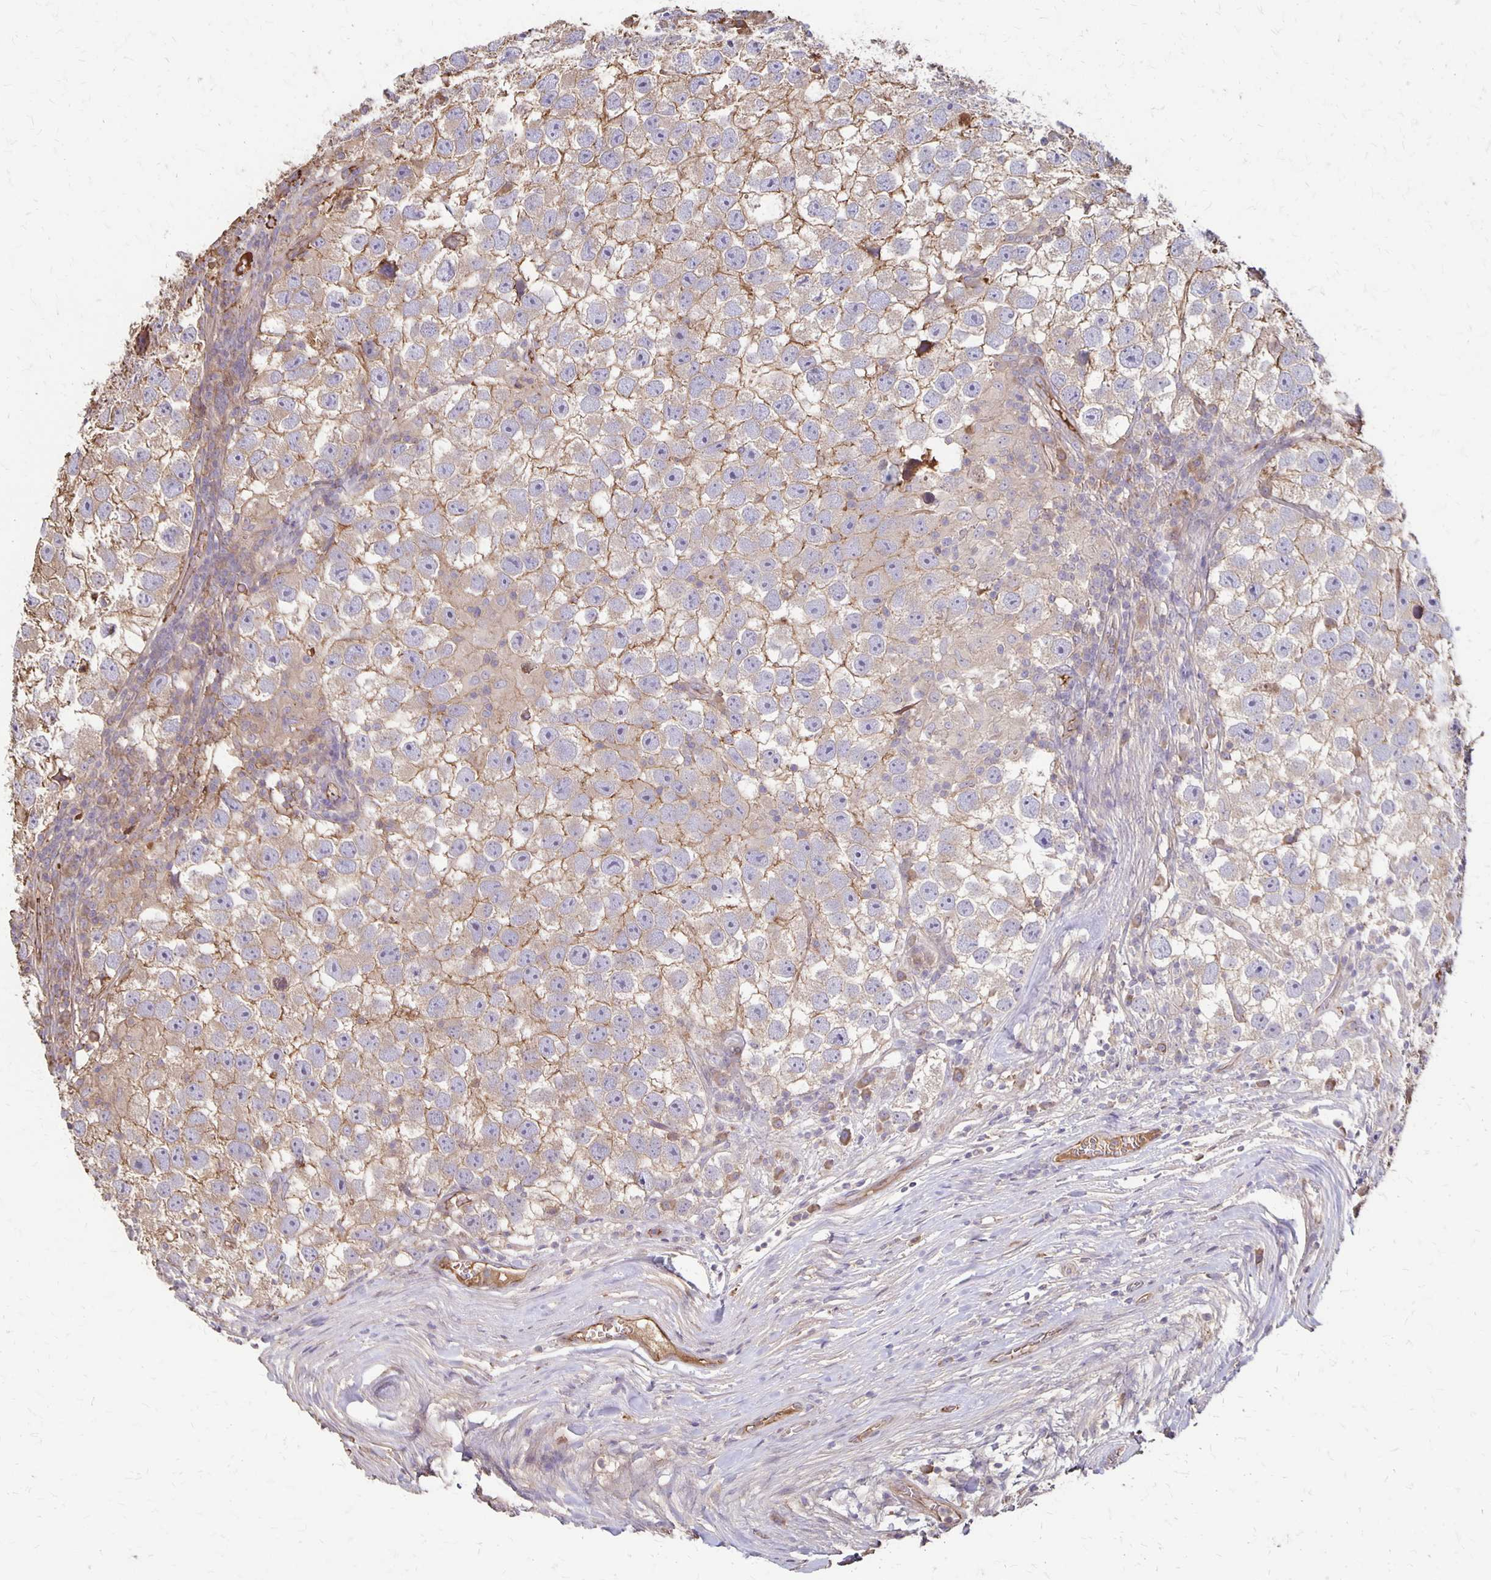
{"staining": {"intensity": "weak", "quantity": "25%-75%", "location": "cytoplasmic/membranous"}, "tissue": "testis cancer", "cell_type": "Tumor cells", "image_type": "cancer", "snomed": [{"axis": "morphology", "description": "Seminoma, NOS"}, {"axis": "topography", "description": "Testis"}], "caption": "Protein staining shows weak cytoplasmic/membranous positivity in approximately 25%-75% of tumor cells in seminoma (testis). (DAB = brown stain, brightfield microscopy at high magnification).", "gene": "PROM2", "patient": {"sex": "male", "age": 26}}